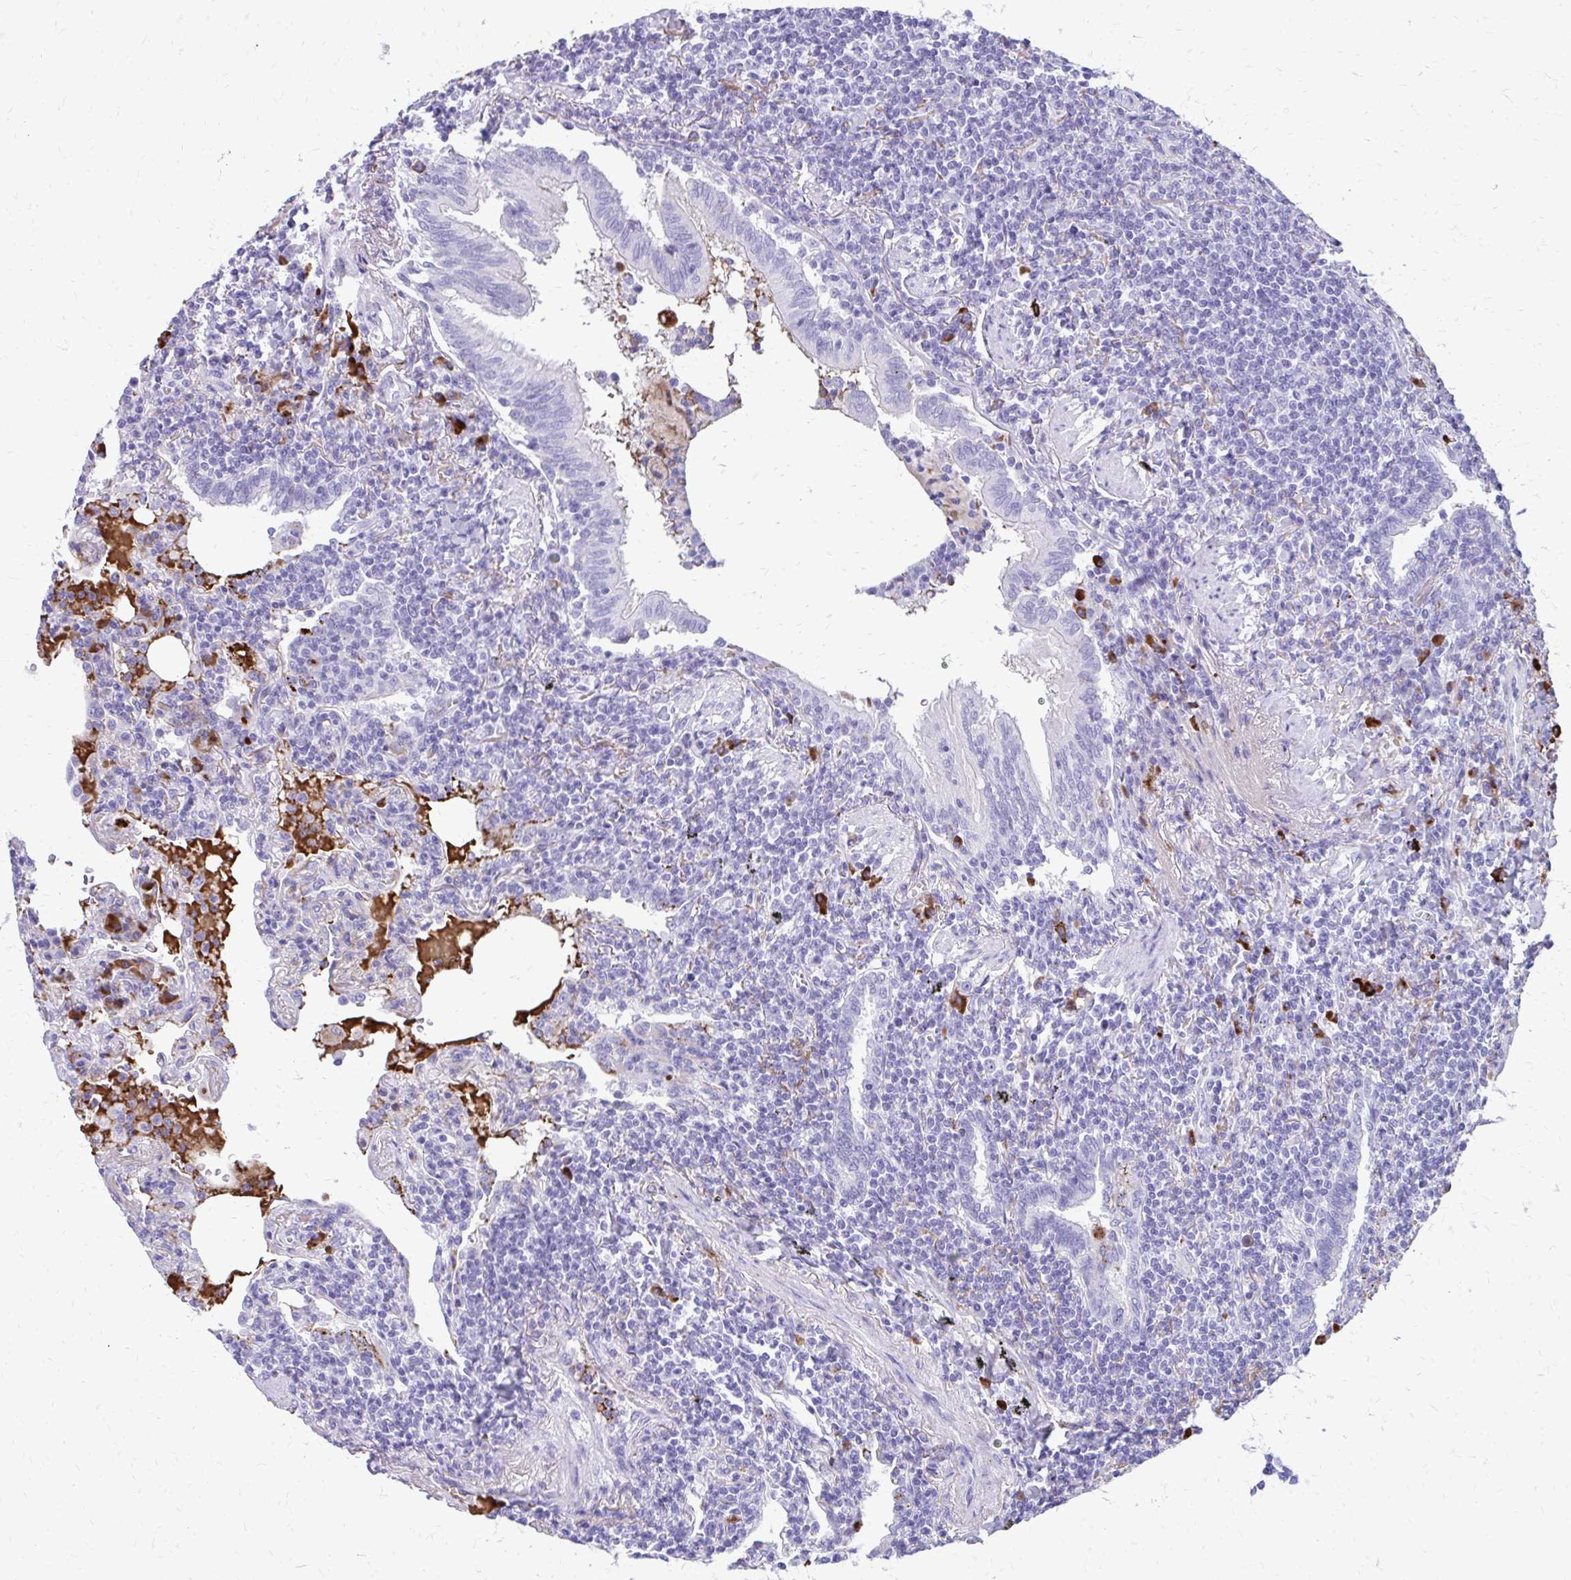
{"staining": {"intensity": "negative", "quantity": "none", "location": "none"}, "tissue": "lymphoma", "cell_type": "Tumor cells", "image_type": "cancer", "snomed": [{"axis": "morphology", "description": "Malignant lymphoma, non-Hodgkin's type, Low grade"}, {"axis": "topography", "description": "Lung"}], "caption": "Micrograph shows no significant protein expression in tumor cells of low-grade malignant lymphoma, non-Hodgkin's type.", "gene": "SATL1", "patient": {"sex": "female", "age": 71}}